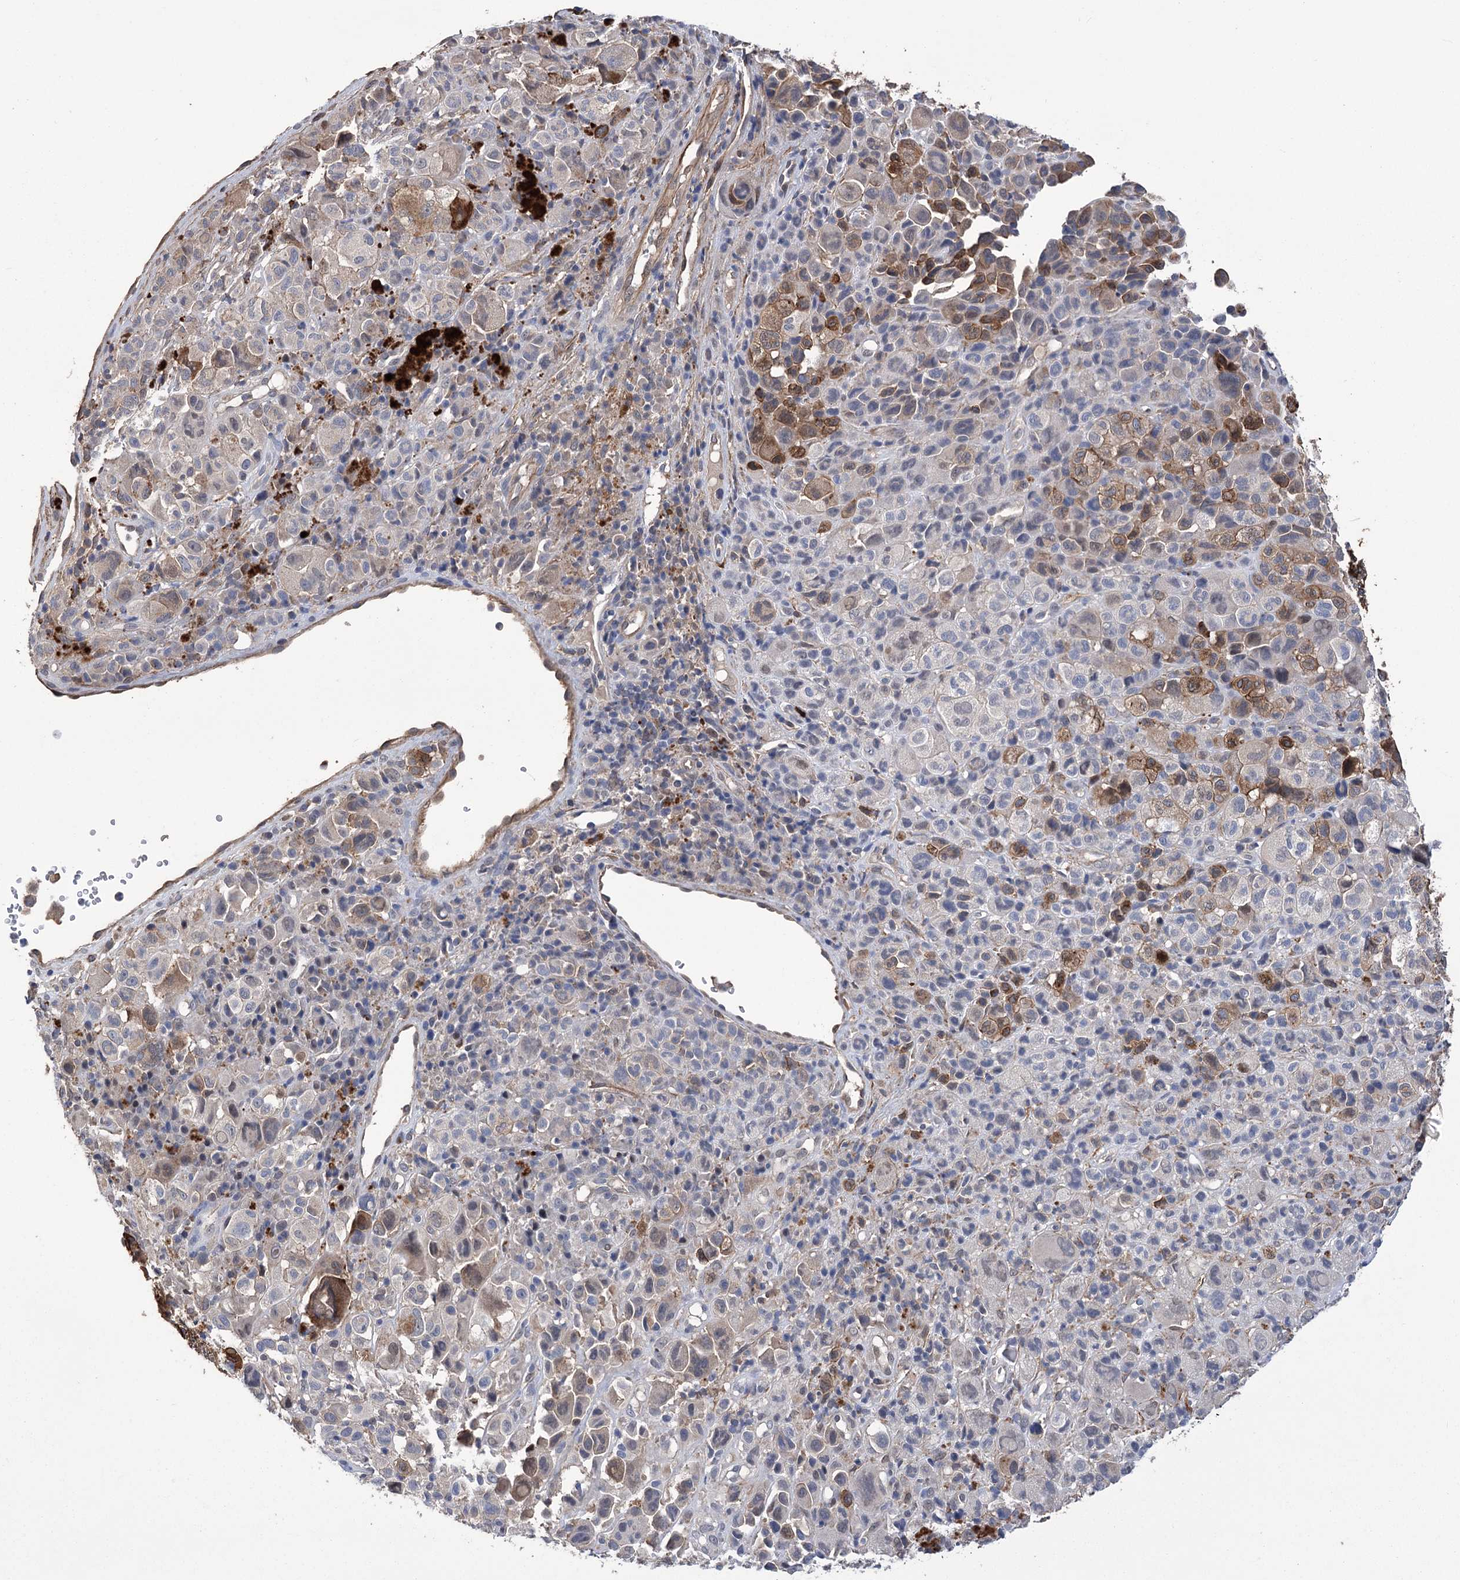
{"staining": {"intensity": "moderate", "quantity": "<25%", "location": "cytoplasmic/membranous"}, "tissue": "melanoma", "cell_type": "Tumor cells", "image_type": "cancer", "snomed": [{"axis": "morphology", "description": "Malignant melanoma, NOS"}, {"axis": "topography", "description": "Skin of trunk"}], "caption": "Melanoma tissue reveals moderate cytoplasmic/membranous positivity in about <25% of tumor cells", "gene": "DPP3", "patient": {"sex": "male", "age": 71}}